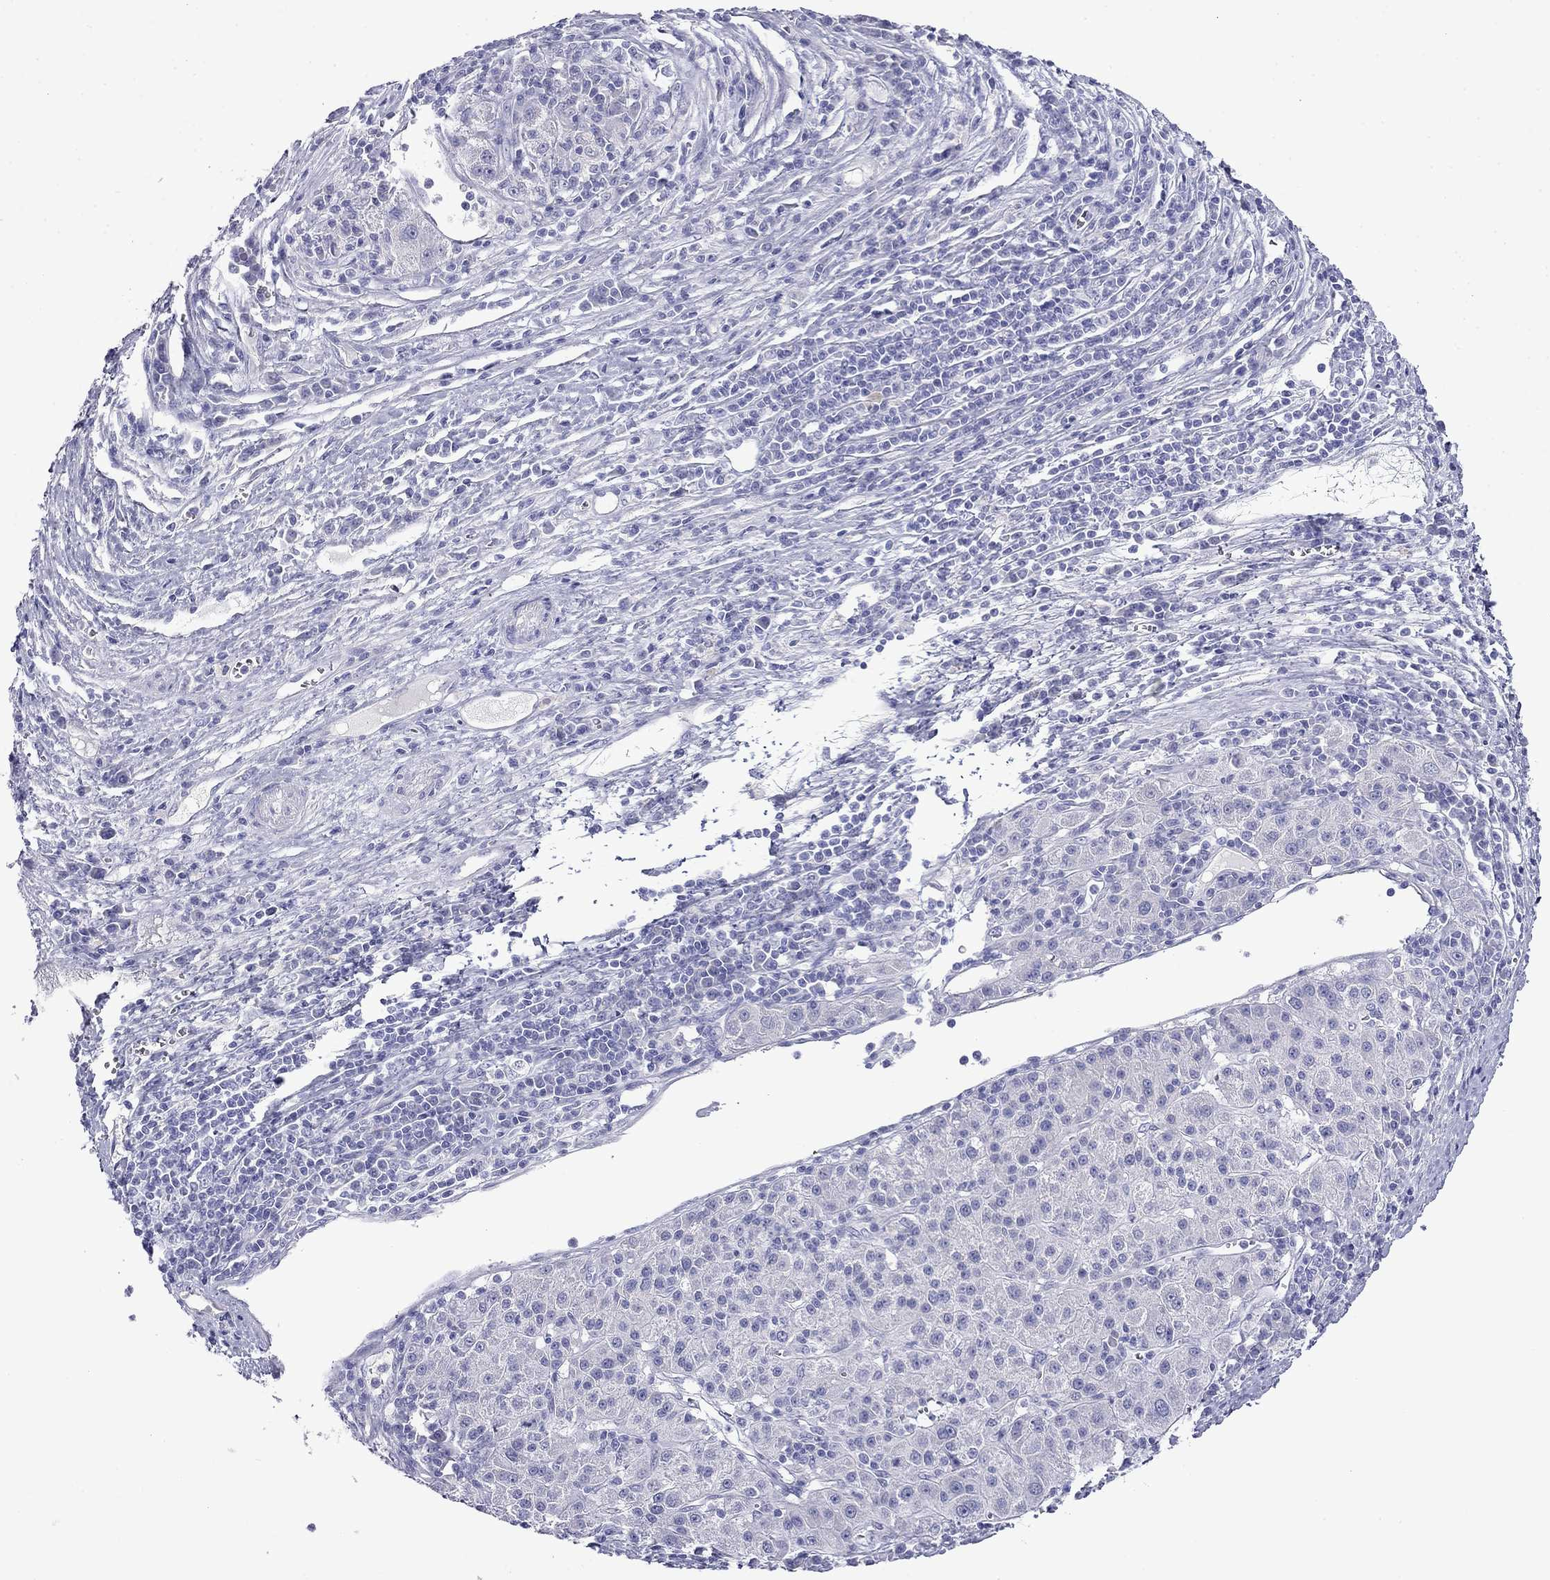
{"staining": {"intensity": "negative", "quantity": "none", "location": "none"}, "tissue": "liver cancer", "cell_type": "Tumor cells", "image_type": "cancer", "snomed": [{"axis": "morphology", "description": "Carcinoma, Hepatocellular, NOS"}, {"axis": "topography", "description": "Liver"}], "caption": "Tumor cells are negative for protein expression in human liver cancer. The staining is performed using DAB (3,3'-diaminobenzidine) brown chromogen with nuclei counter-stained in using hematoxylin.", "gene": "MYO15A", "patient": {"sex": "female", "age": 60}}